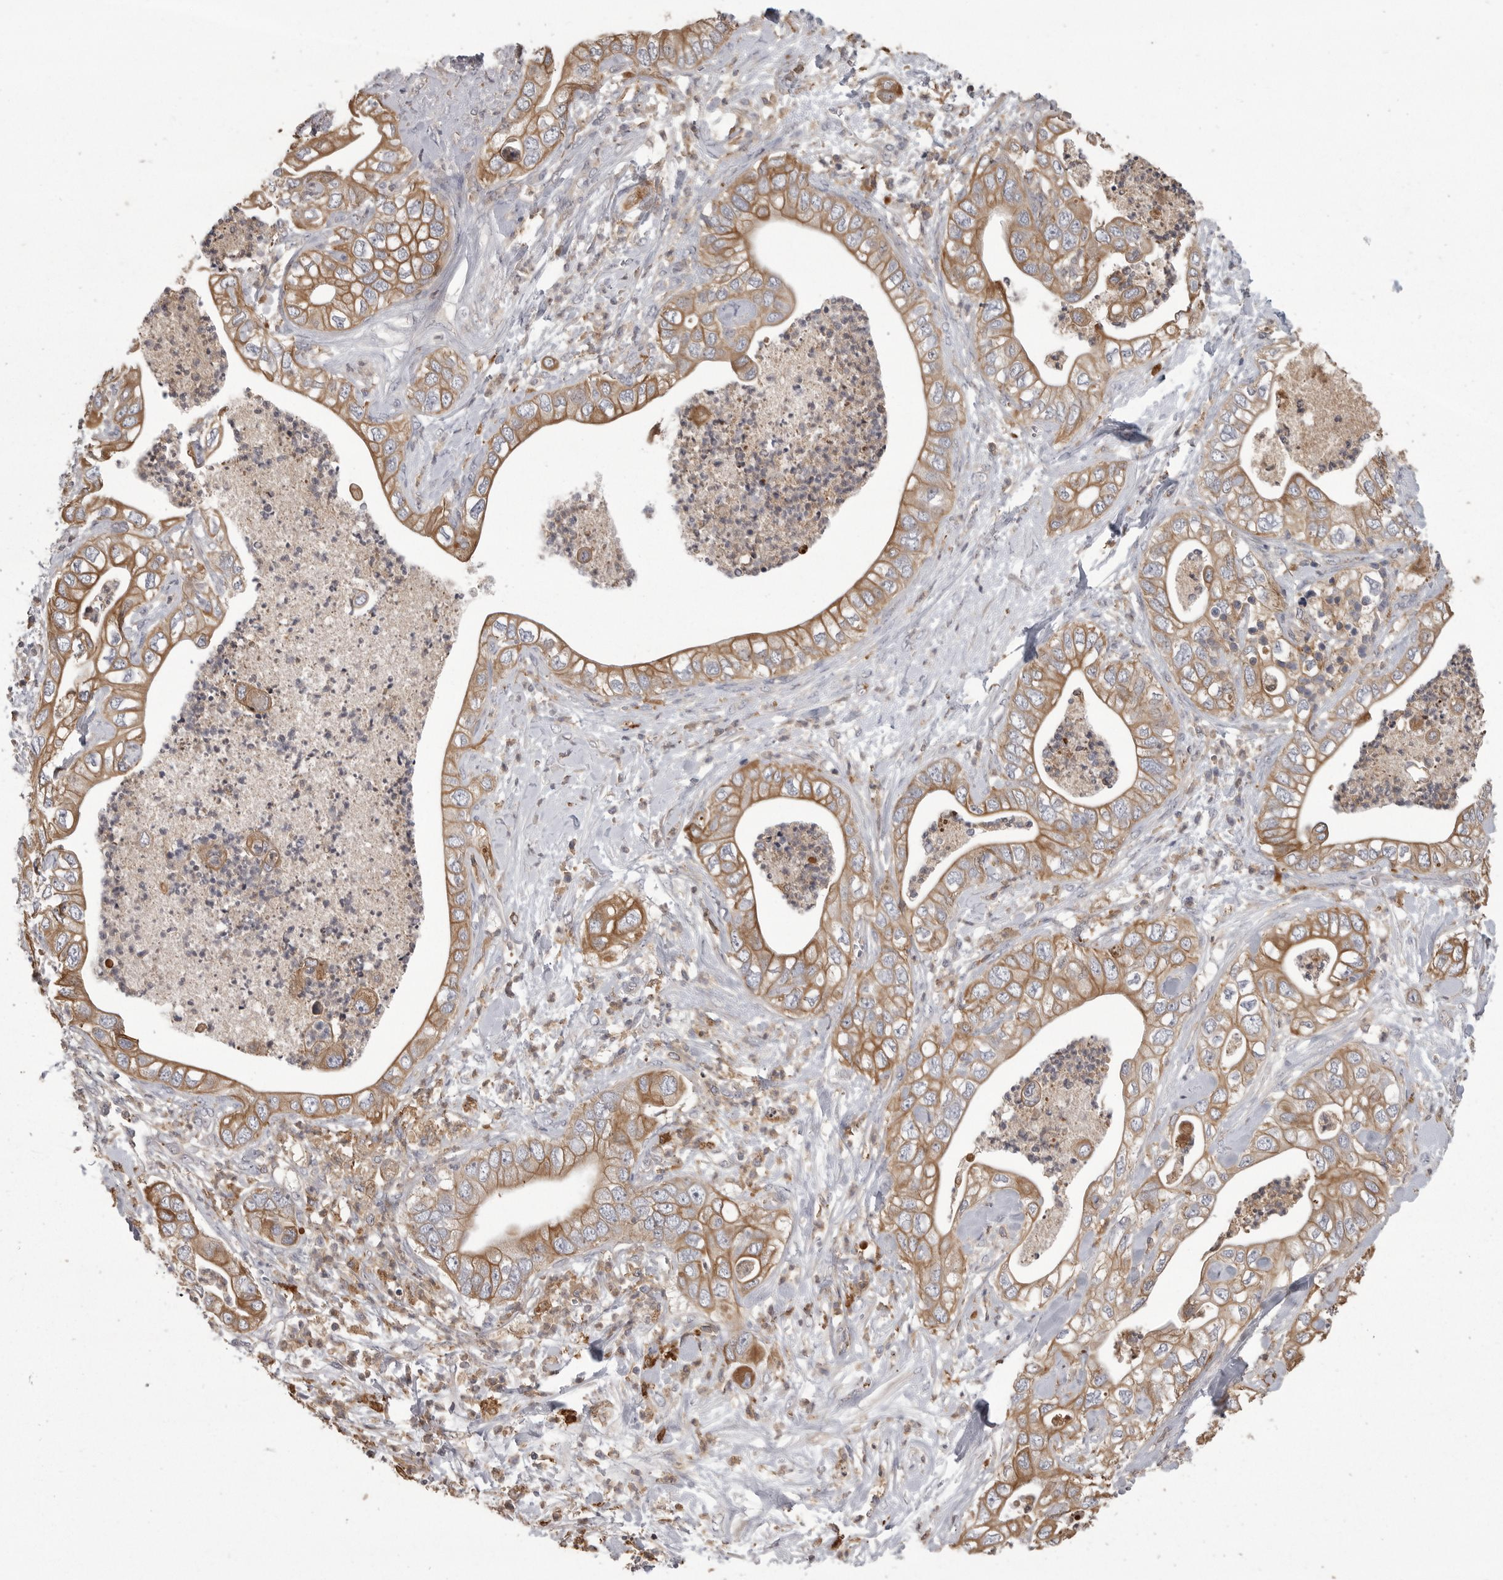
{"staining": {"intensity": "moderate", "quantity": ">75%", "location": "cytoplasmic/membranous"}, "tissue": "pancreatic cancer", "cell_type": "Tumor cells", "image_type": "cancer", "snomed": [{"axis": "morphology", "description": "Adenocarcinoma, NOS"}, {"axis": "topography", "description": "Pancreas"}], "caption": "This micrograph shows IHC staining of human adenocarcinoma (pancreatic), with medium moderate cytoplasmic/membranous staining in approximately >75% of tumor cells.", "gene": "CMTM6", "patient": {"sex": "female", "age": 78}}